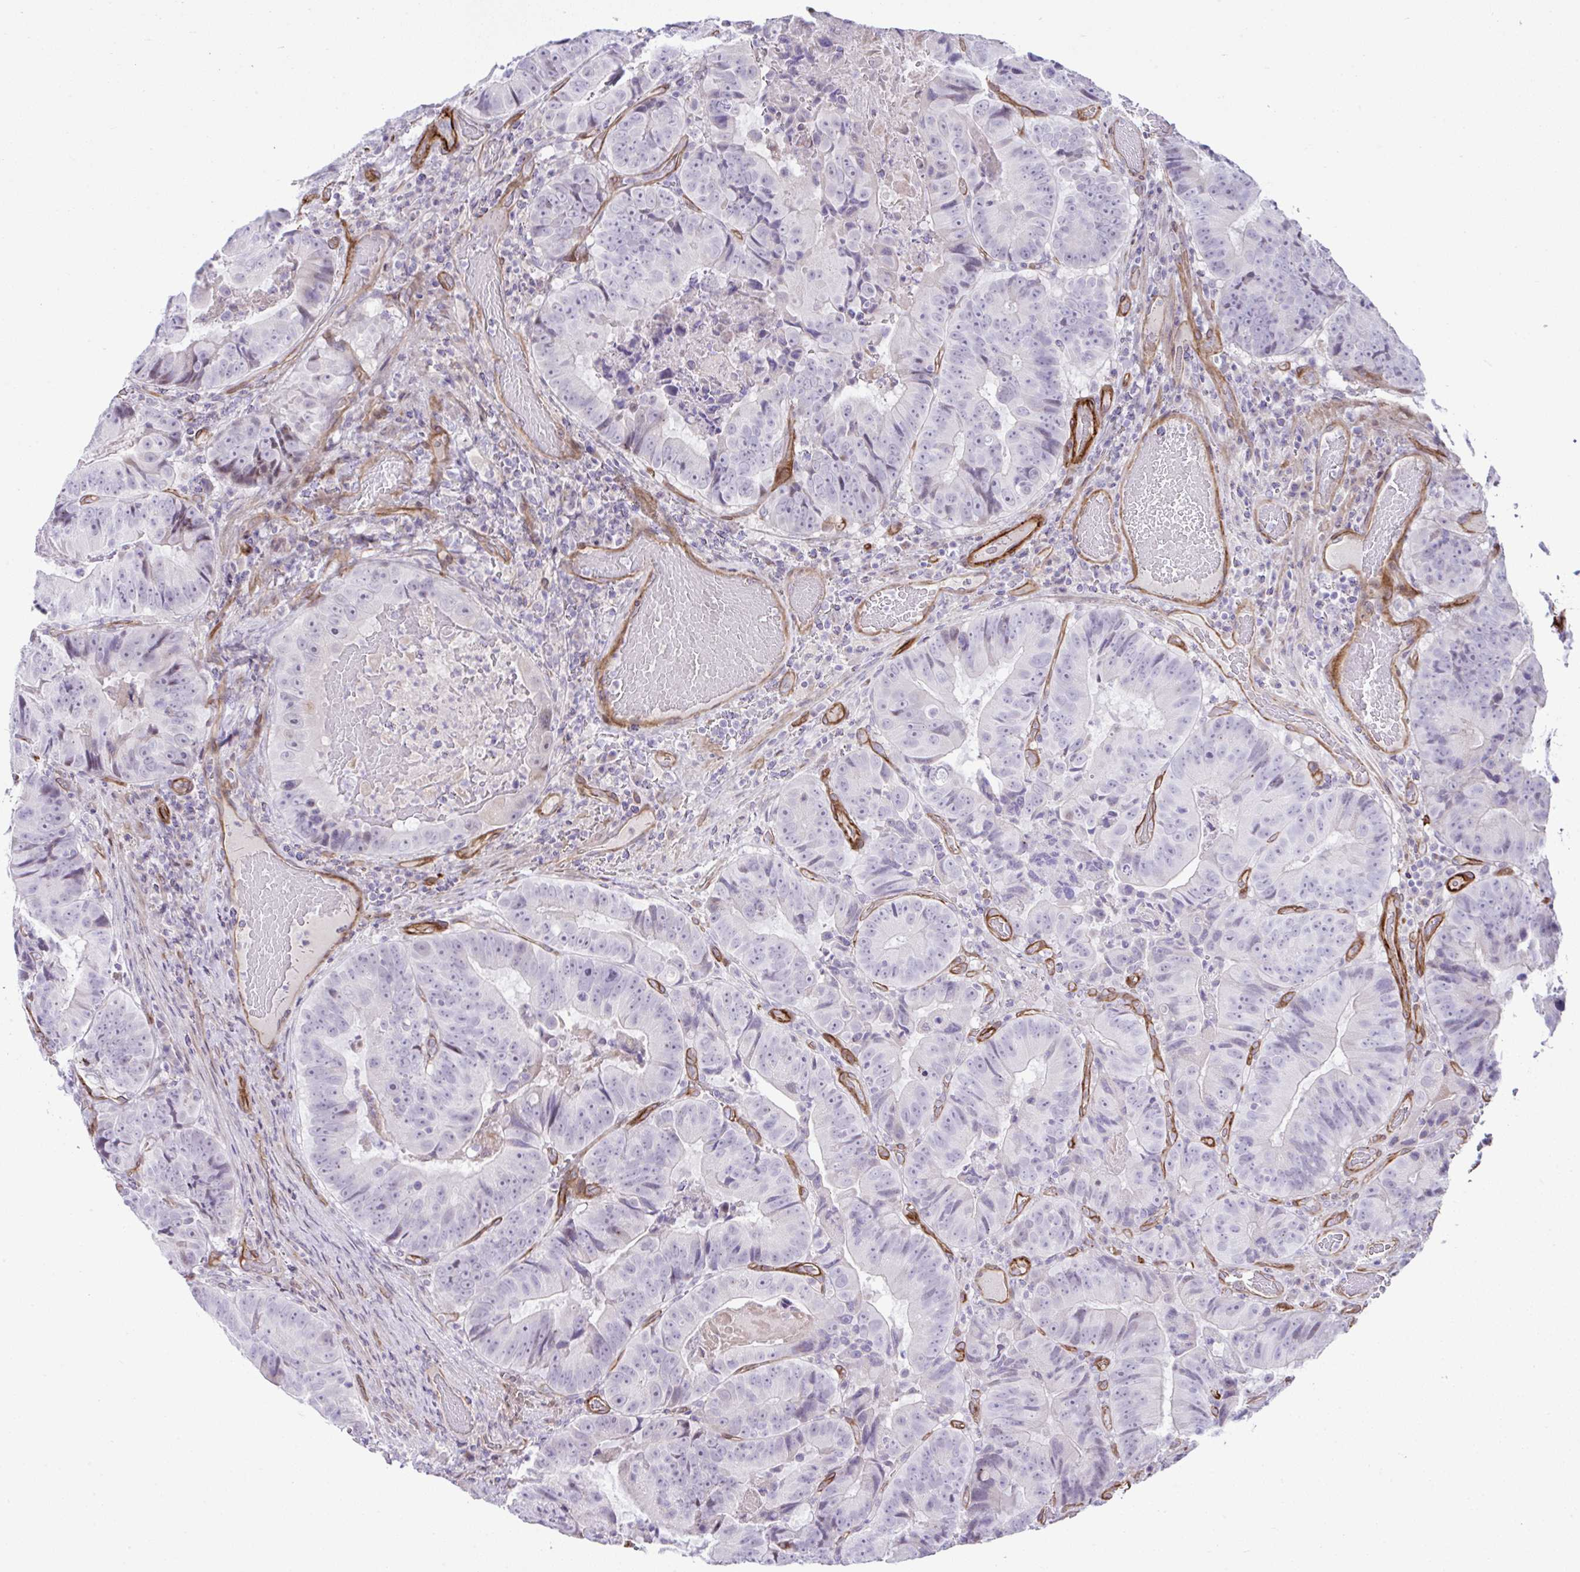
{"staining": {"intensity": "negative", "quantity": "none", "location": "none"}, "tissue": "colorectal cancer", "cell_type": "Tumor cells", "image_type": "cancer", "snomed": [{"axis": "morphology", "description": "Adenocarcinoma, NOS"}, {"axis": "topography", "description": "Colon"}], "caption": "IHC micrograph of neoplastic tissue: adenocarcinoma (colorectal) stained with DAB (3,3'-diaminobenzidine) displays no significant protein positivity in tumor cells.", "gene": "FBXO34", "patient": {"sex": "female", "age": 86}}